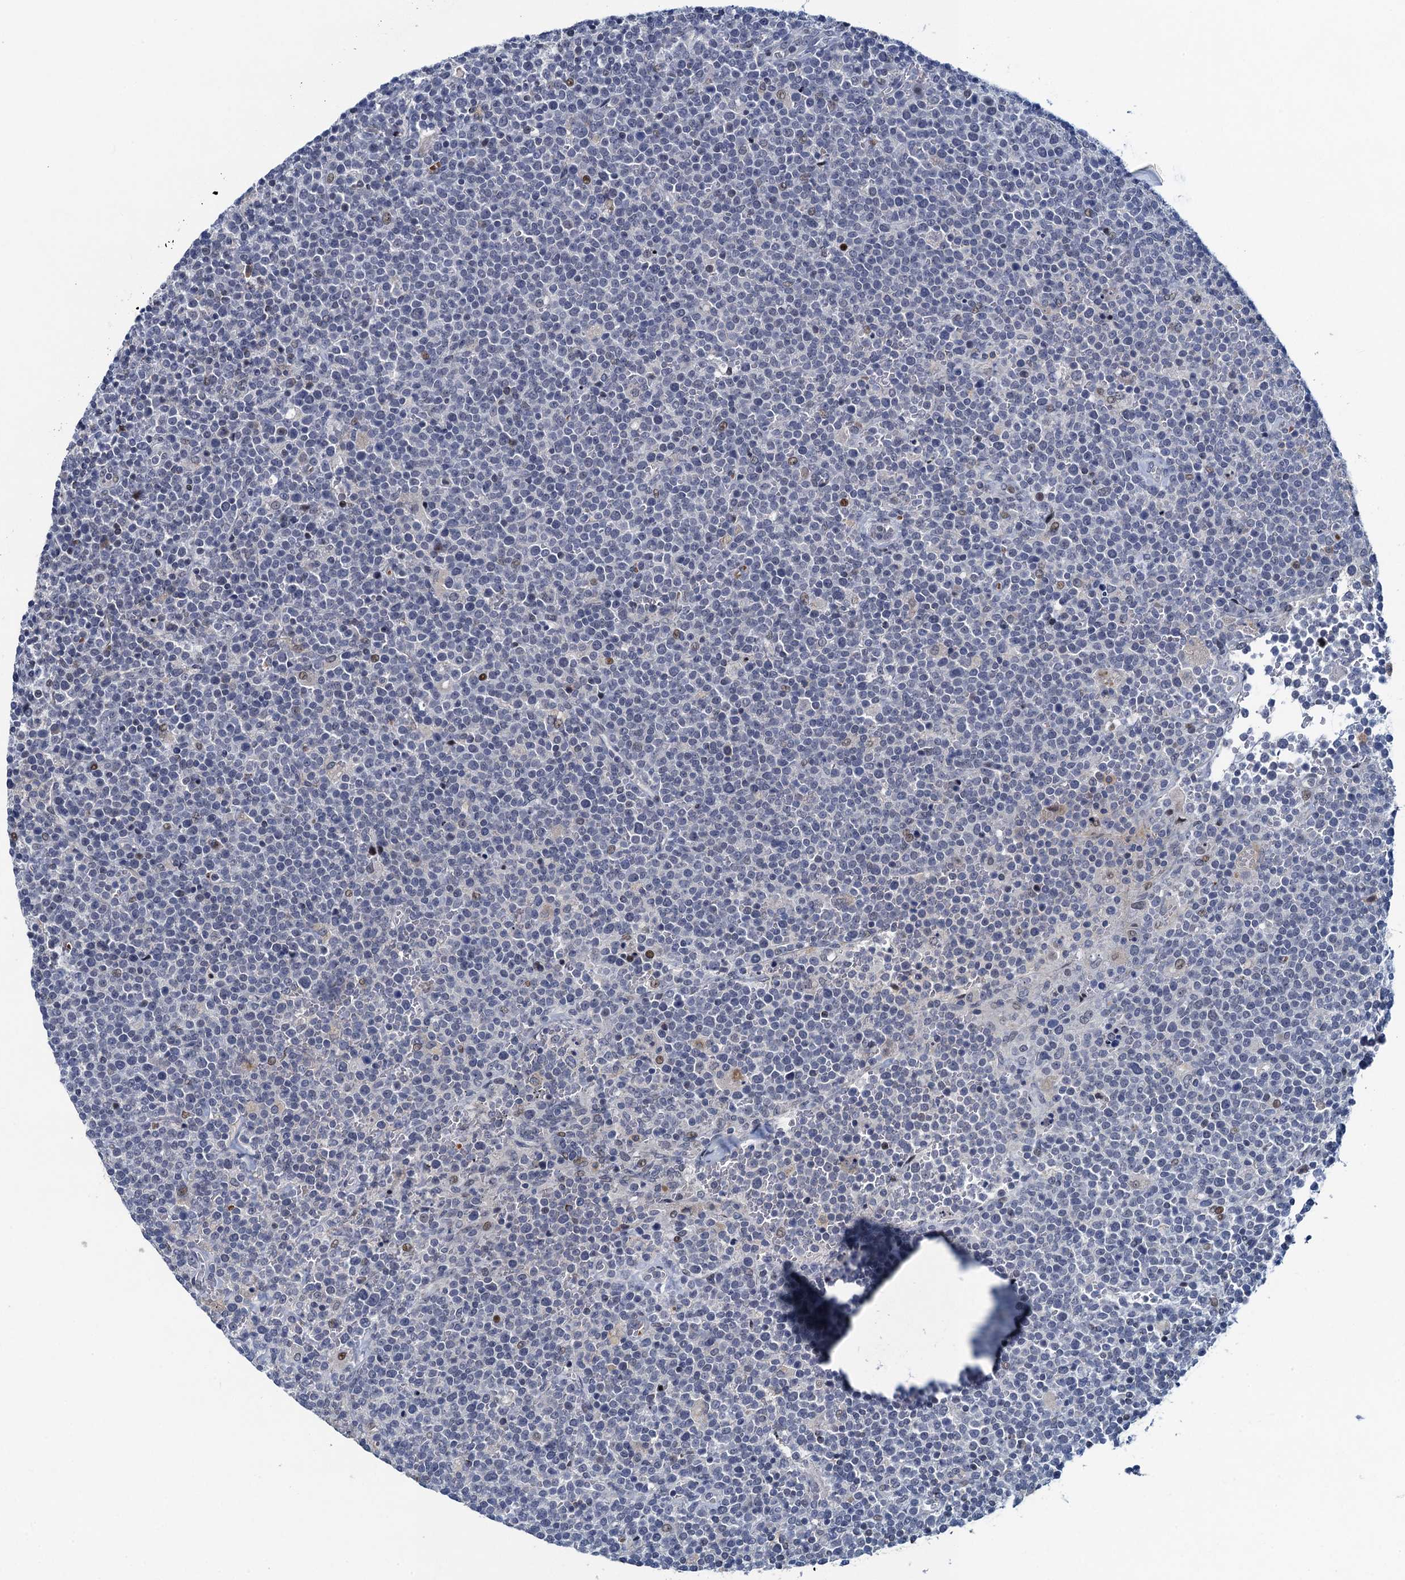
{"staining": {"intensity": "negative", "quantity": "none", "location": "none"}, "tissue": "lymphoma", "cell_type": "Tumor cells", "image_type": "cancer", "snomed": [{"axis": "morphology", "description": "Malignant lymphoma, non-Hodgkin's type, High grade"}, {"axis": "topography", "description": "Lymph node"}], "caption": "Immunohistochemical staining of malignant lymphoma, non-Hodgkin's type (high-grade) shows no significant expression in tumor cells. (DAB (3,3'-diaminobenzidine) immunohistochemistry (IHC) with hematoxylin counter stain).", "gene": "ATOSA", "patient": {"sex": "male", "age": 61}}